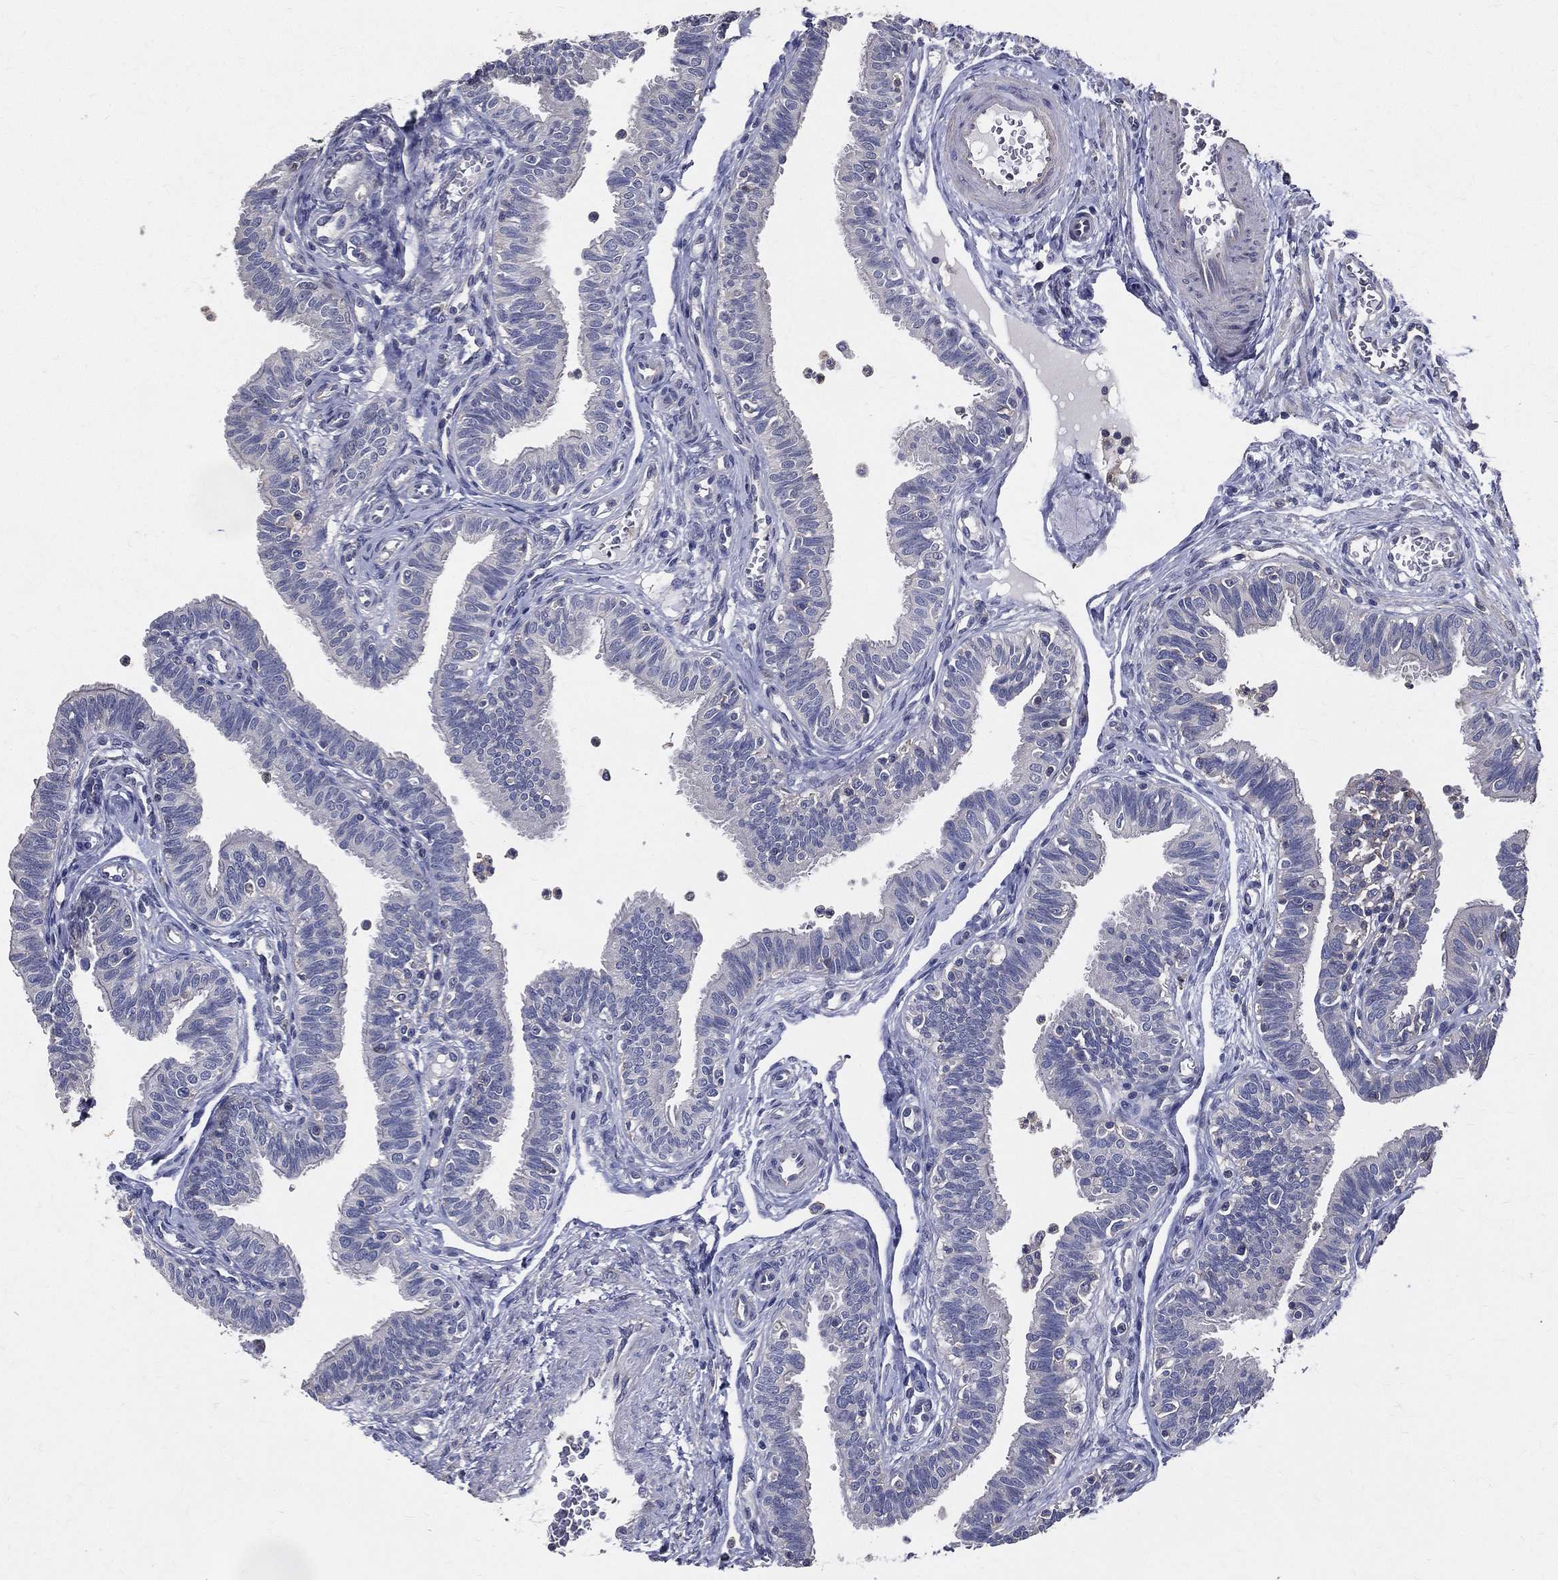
{"staining": {"intensity": "negative", "quantity": "none", "location": "none"}, "tissue": "fallopian tube", "cell_type": "Glandular cells", "image_type": "normal", "snomed": [{"axis": "morphology", "description": "Normal tissue, NOS"}, {"axis": "topography", "description": "Fallopian tube"}], "caption": "This is a histopathology image of immunohistochemistry (IHC) staining of benign fallopian tube, which shows no positivity in glandular cells.", "gene": "SERPINB2", "patient": {"sex": "female", "age": 36}}